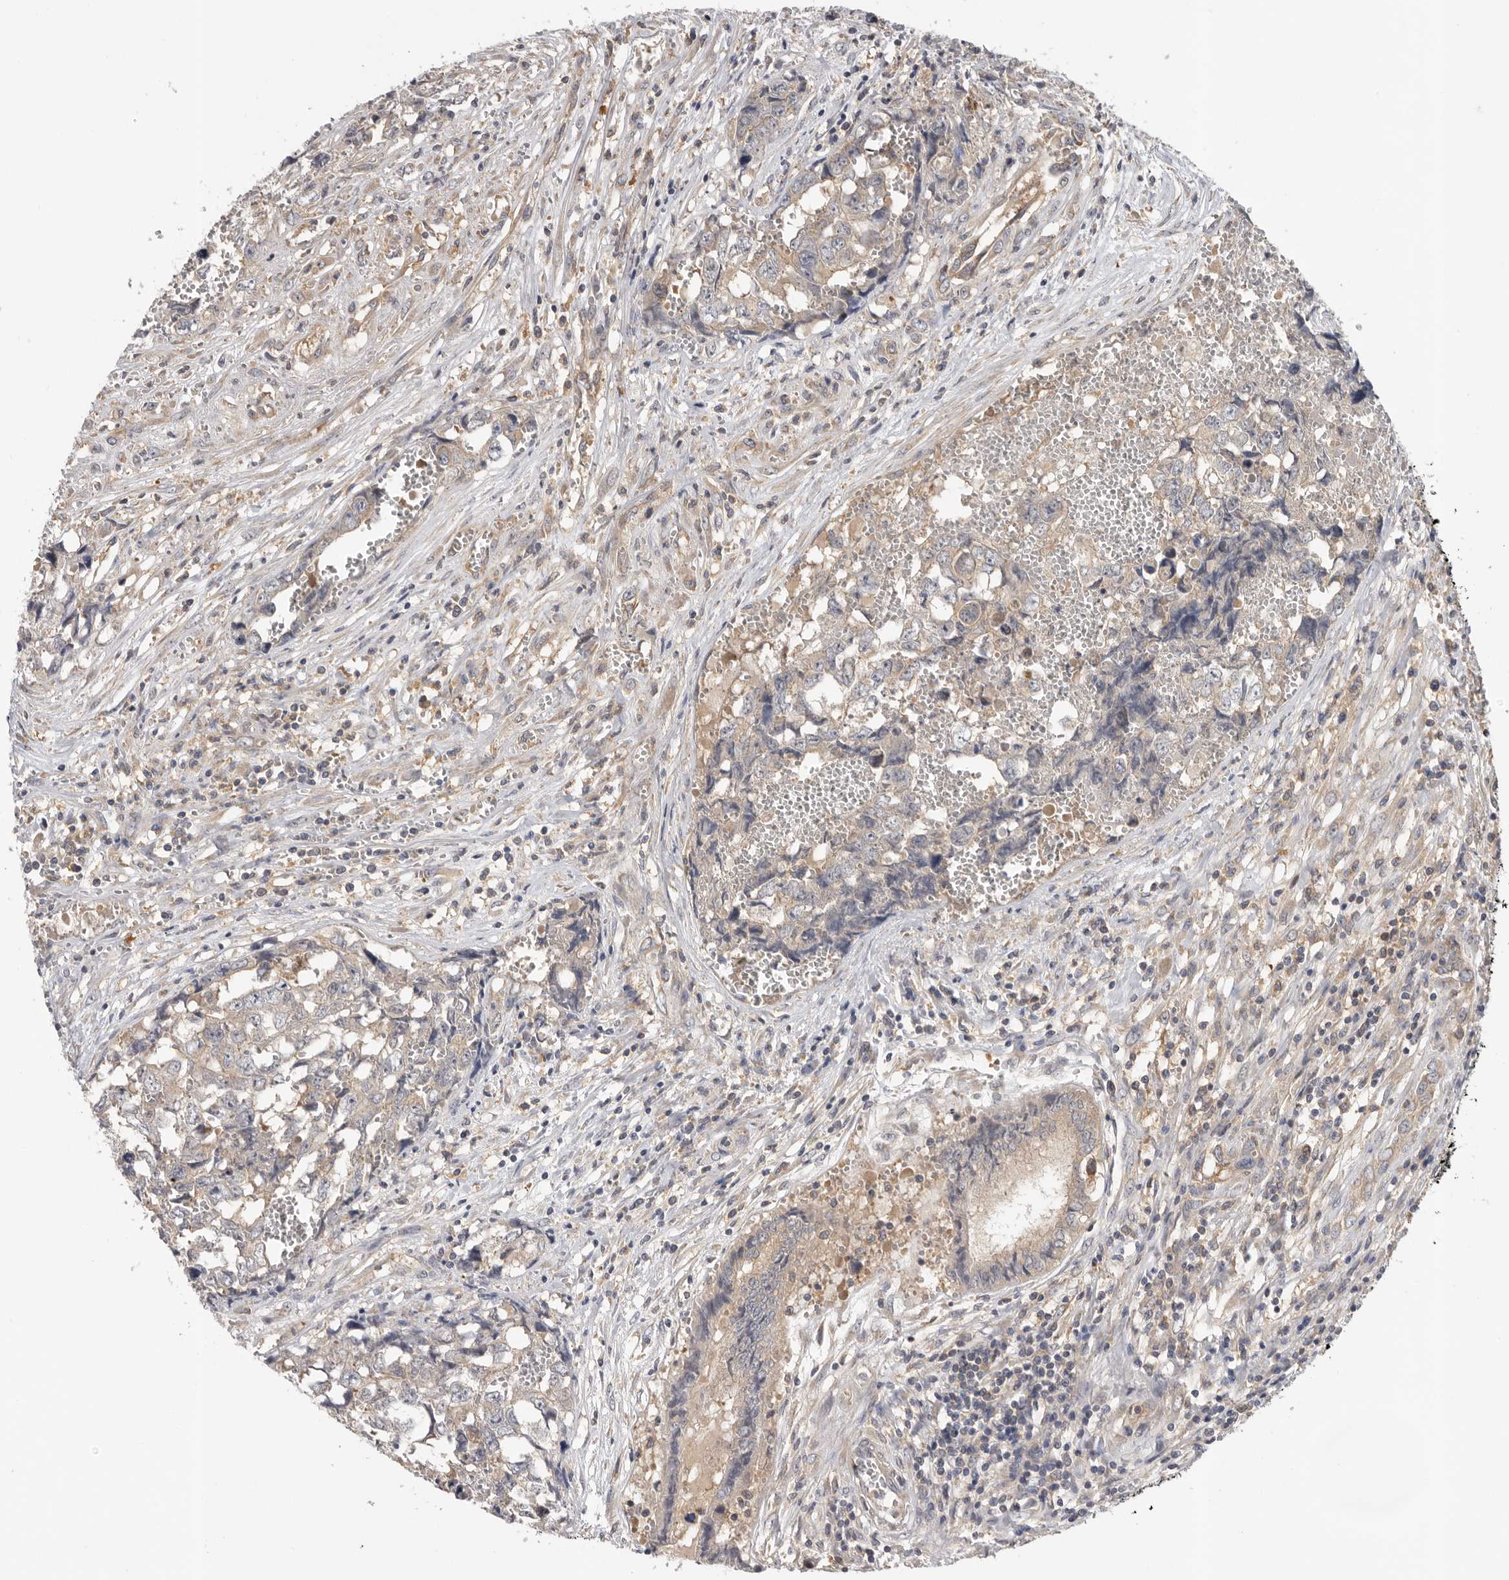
{"staining": {"intensity": "weak", "quantity": "25%-75%", "location": "cytoplasmic/membranous"}, "tissue": "testis cancer", "cell_type": "Tumor cells", "image_type": "cancer", "snomed": [{"axis": "morphology", "description": "Carcinoma, Embryonal, NOS"}, {"axis": "topography", "description": "Testis"}], "caption": "A photomicrograph showing weak cytoplasmic/membranous staining in about 25%-75% of tumor cells in testis cancer, as visualized by brown immunohistochemical staining.", "gene": "PPP1R42", "patient": {"sex": "male", "age": 31}}